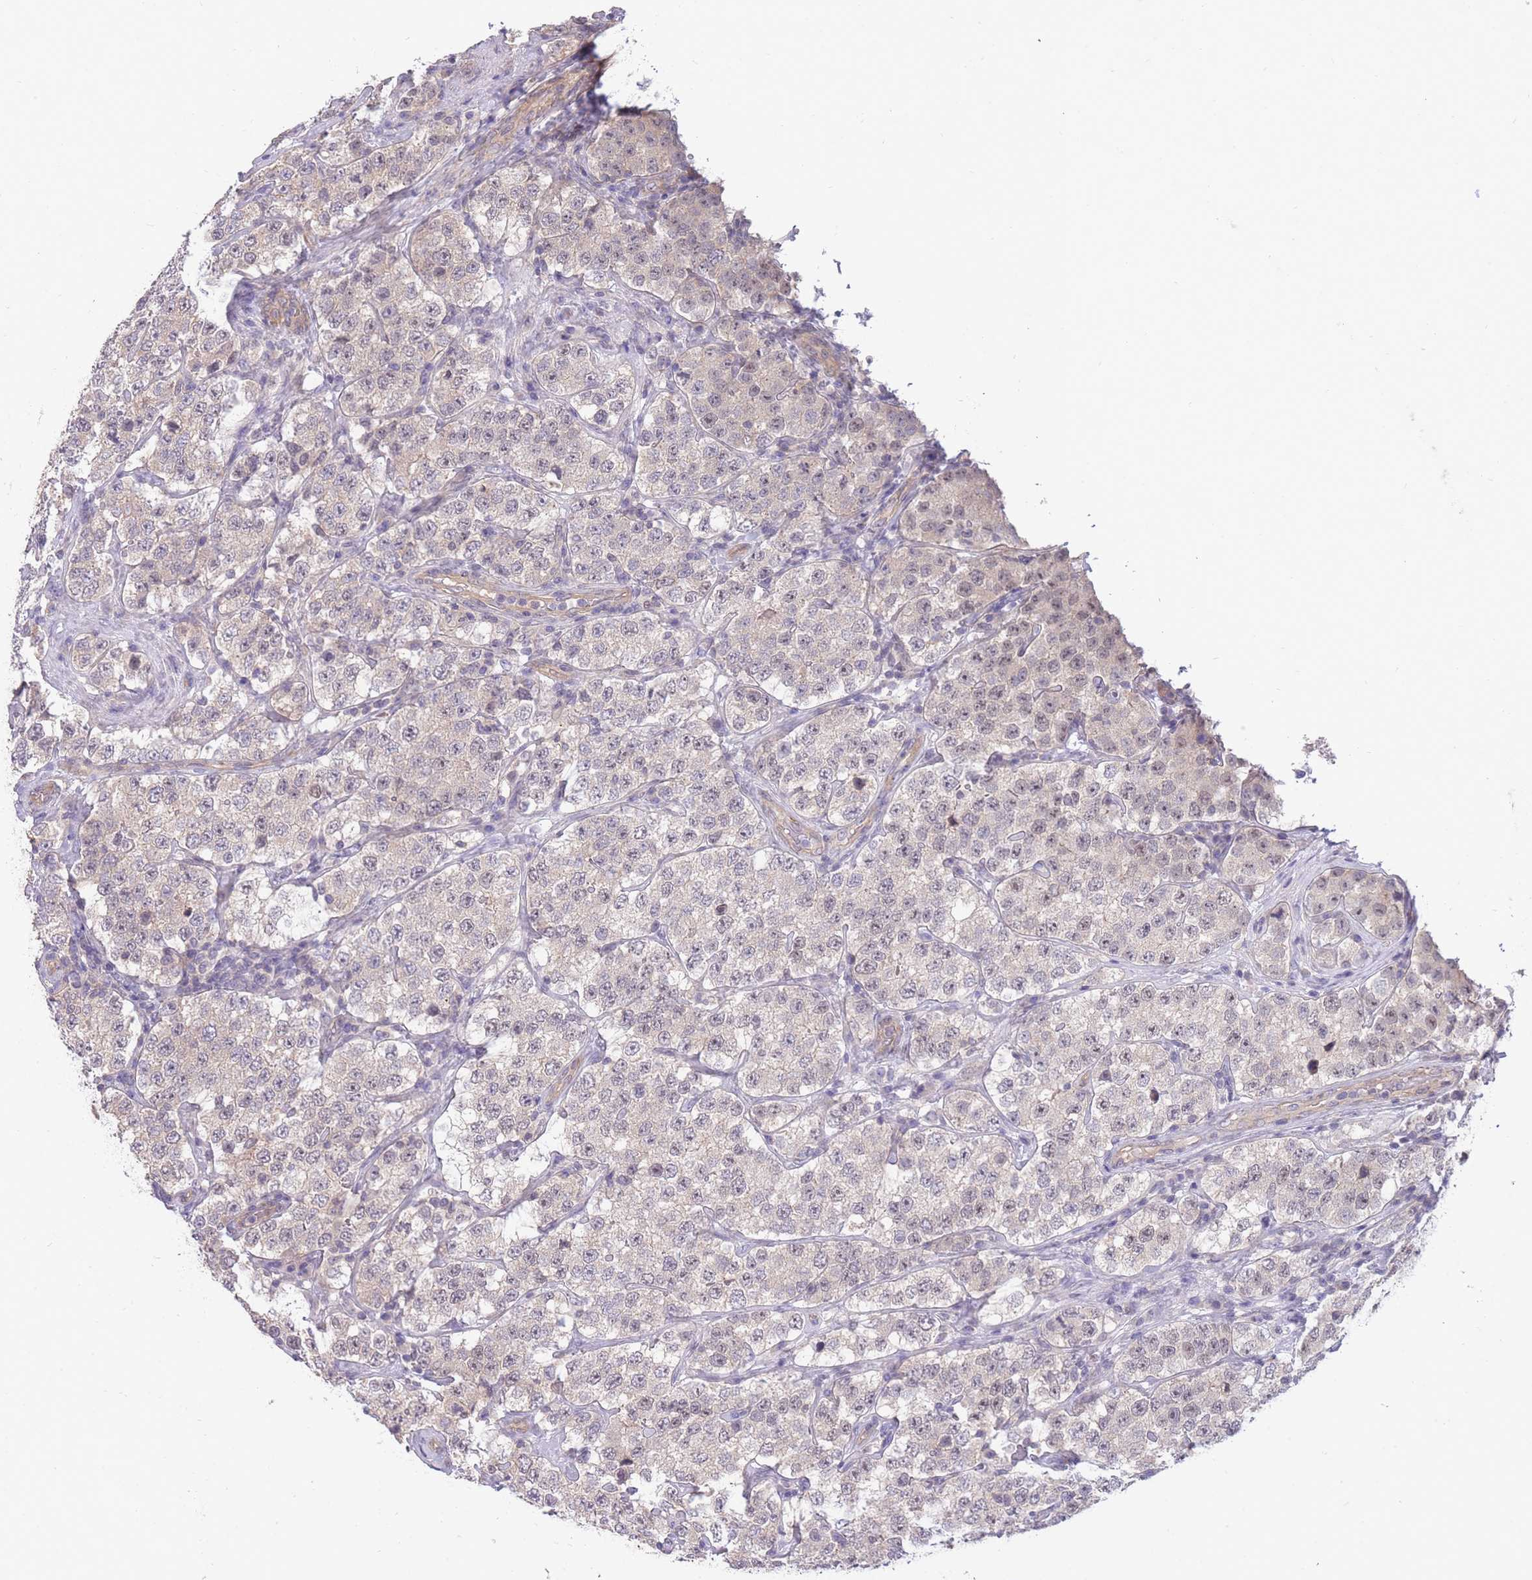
{"staining": {"intensity": "weak", "quantity": "<25%", "location": "nuclear"}, "tissue": "testis cancer", "cell_type": "Tumor cells", "image_type": "cancer", "snomed": [{"axis": "morphology", "description": "Seminoma, NOS"}, {"axis": "topography", "description": "Testis"}], "caption": "High power microscopy micrograph of an immunohistochemistry micrograph of testis seminoma, revealing no significant staining in tumor cells.", "gene": "SMC6", "patient": {"sex": "male", "age": 34}}